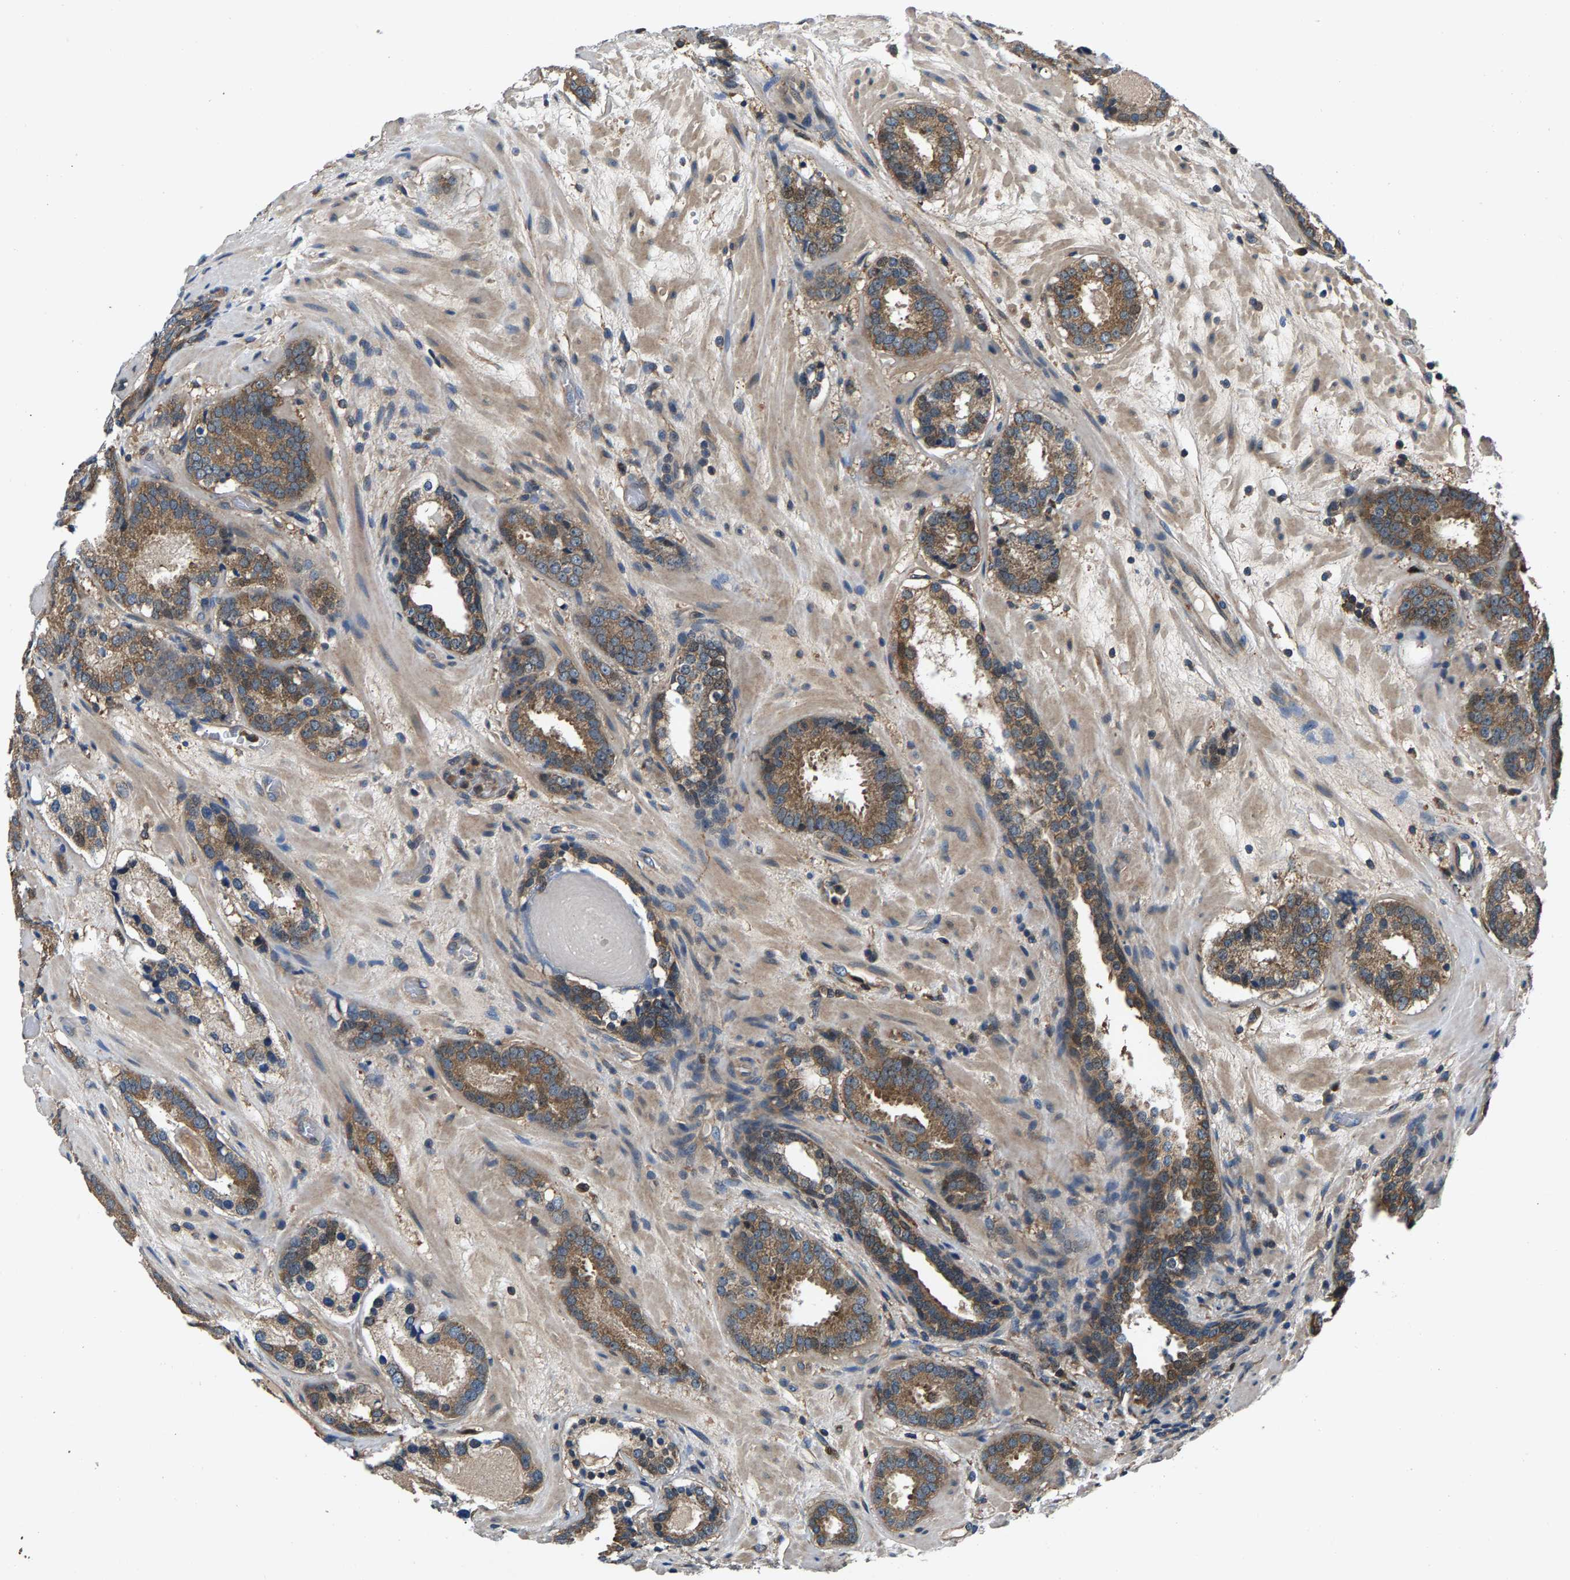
{"staining": {"intensity": "moderate", "quantity": ">75%", "location": "cytoplasmic/membranous"}, "tissue": "prostate cancer", "cell_type": "Tumor cells", "image_type": "cancer", "snomed": [{"axis": "morphology", "description": "Adenocarcinoma, Low grade"}, {"axis": "topography", "description": "Prostate"}], "caption": "Immunohistochemistry (IHC) micrograph of human prostate cancer (adenocarcinoma (low-grade)) stained for a protein (brown), which exhibits medium levels of moderate cytoplasmic/membranous expression in about >75% of tumor cells.", "gene": "FAM78A", "patient": {"sex": "male", "age": 69}}